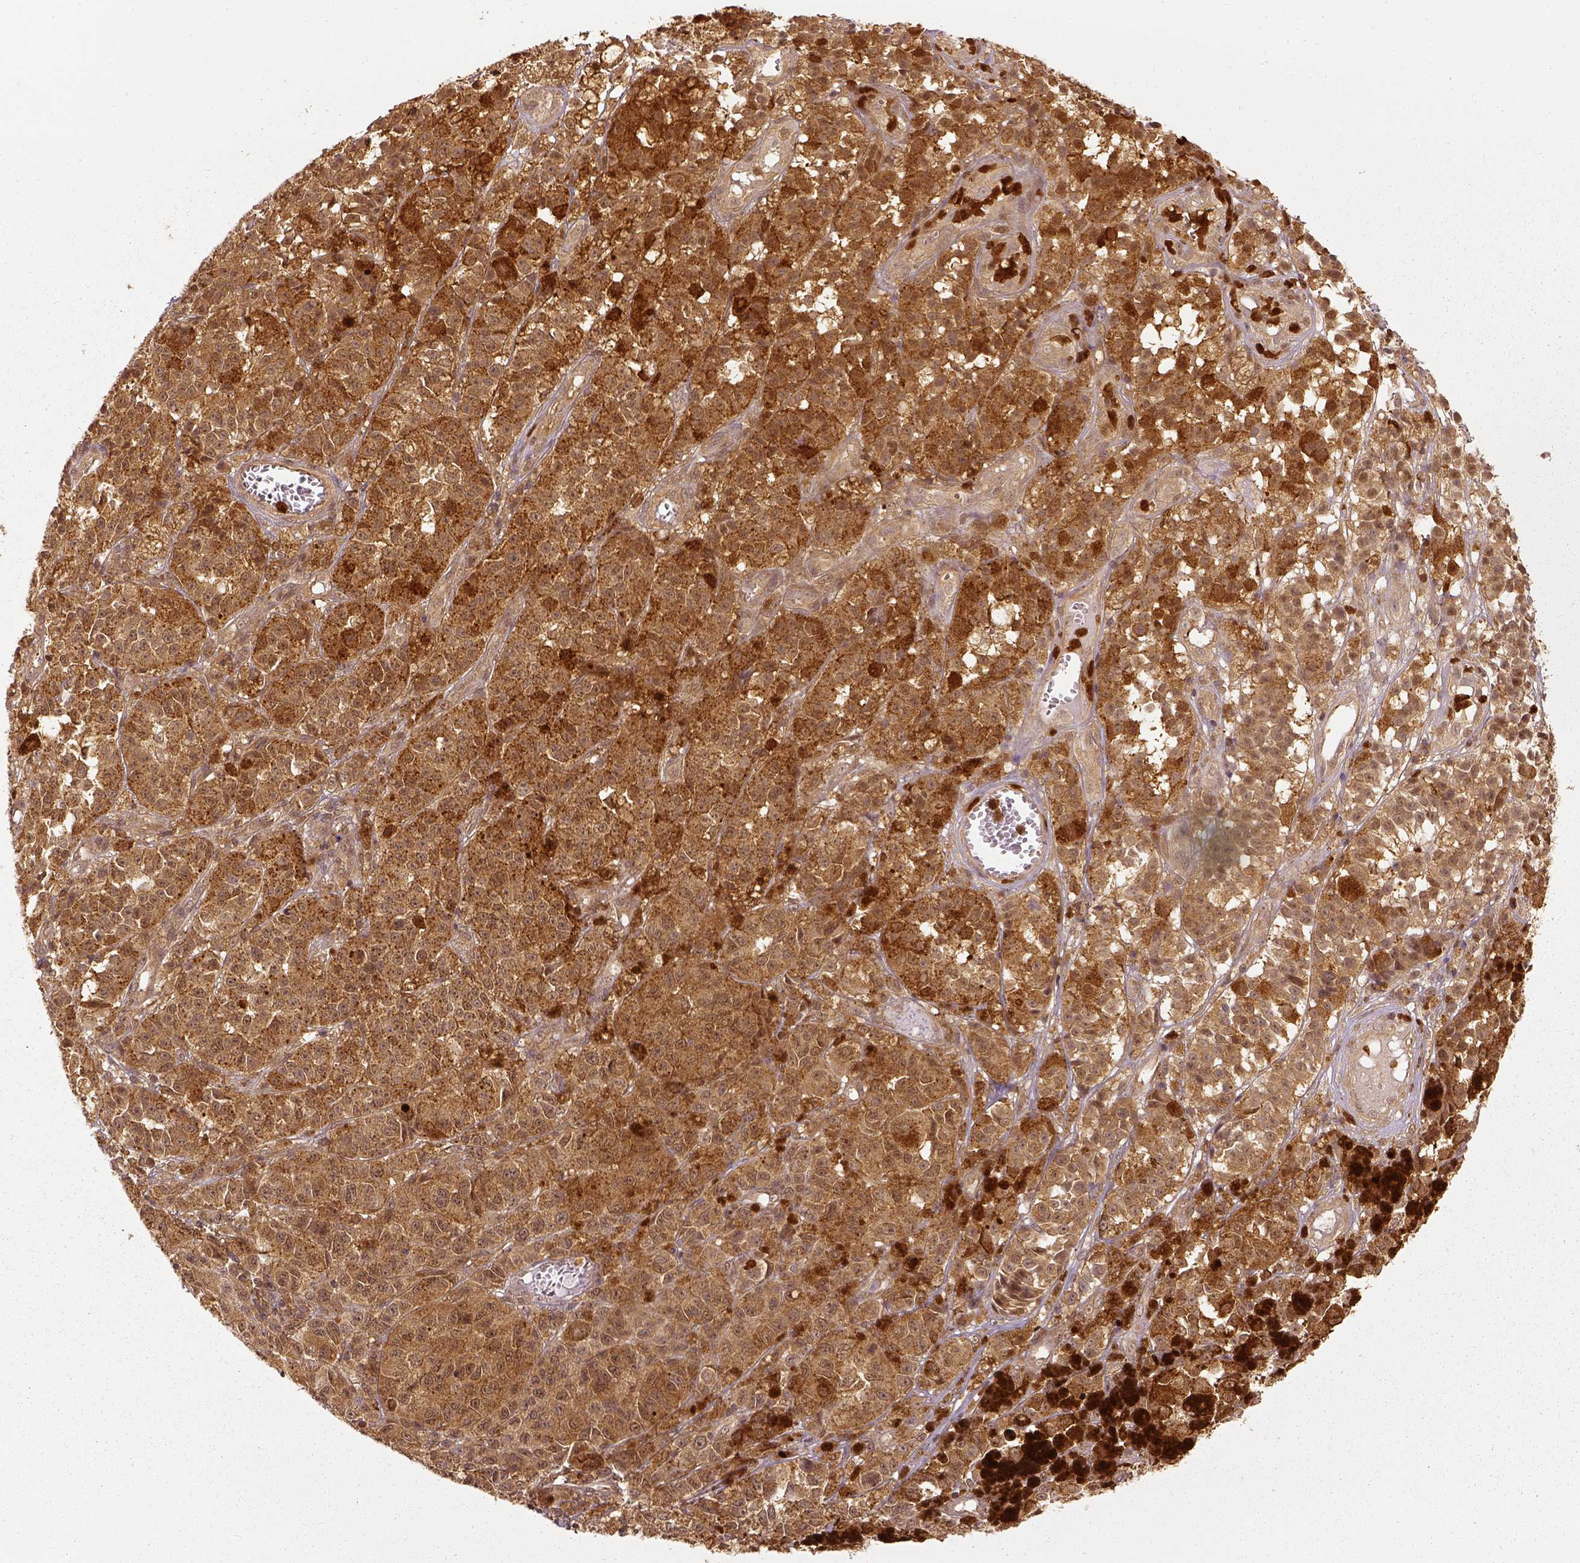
{"staining": {"intensity": "strong", "quantity": ">75%", "location": "cytoplasmic/membranous"}, "tissue": "melanoma", "cell_type": "Tumor cells", "image_type": "cancer", "snomed": [{"axis": "morphology", "description": "Malignant melanoma, NOS"}, {"axis": "topography", "description": "Skin"}], "caption": "Strong cytoplasmic/membranous expression is seen in approximately >75% of tumor cells in malignant melanoma.", "gene": "GPI", "patient": {"sex": "female", "age": 58}}